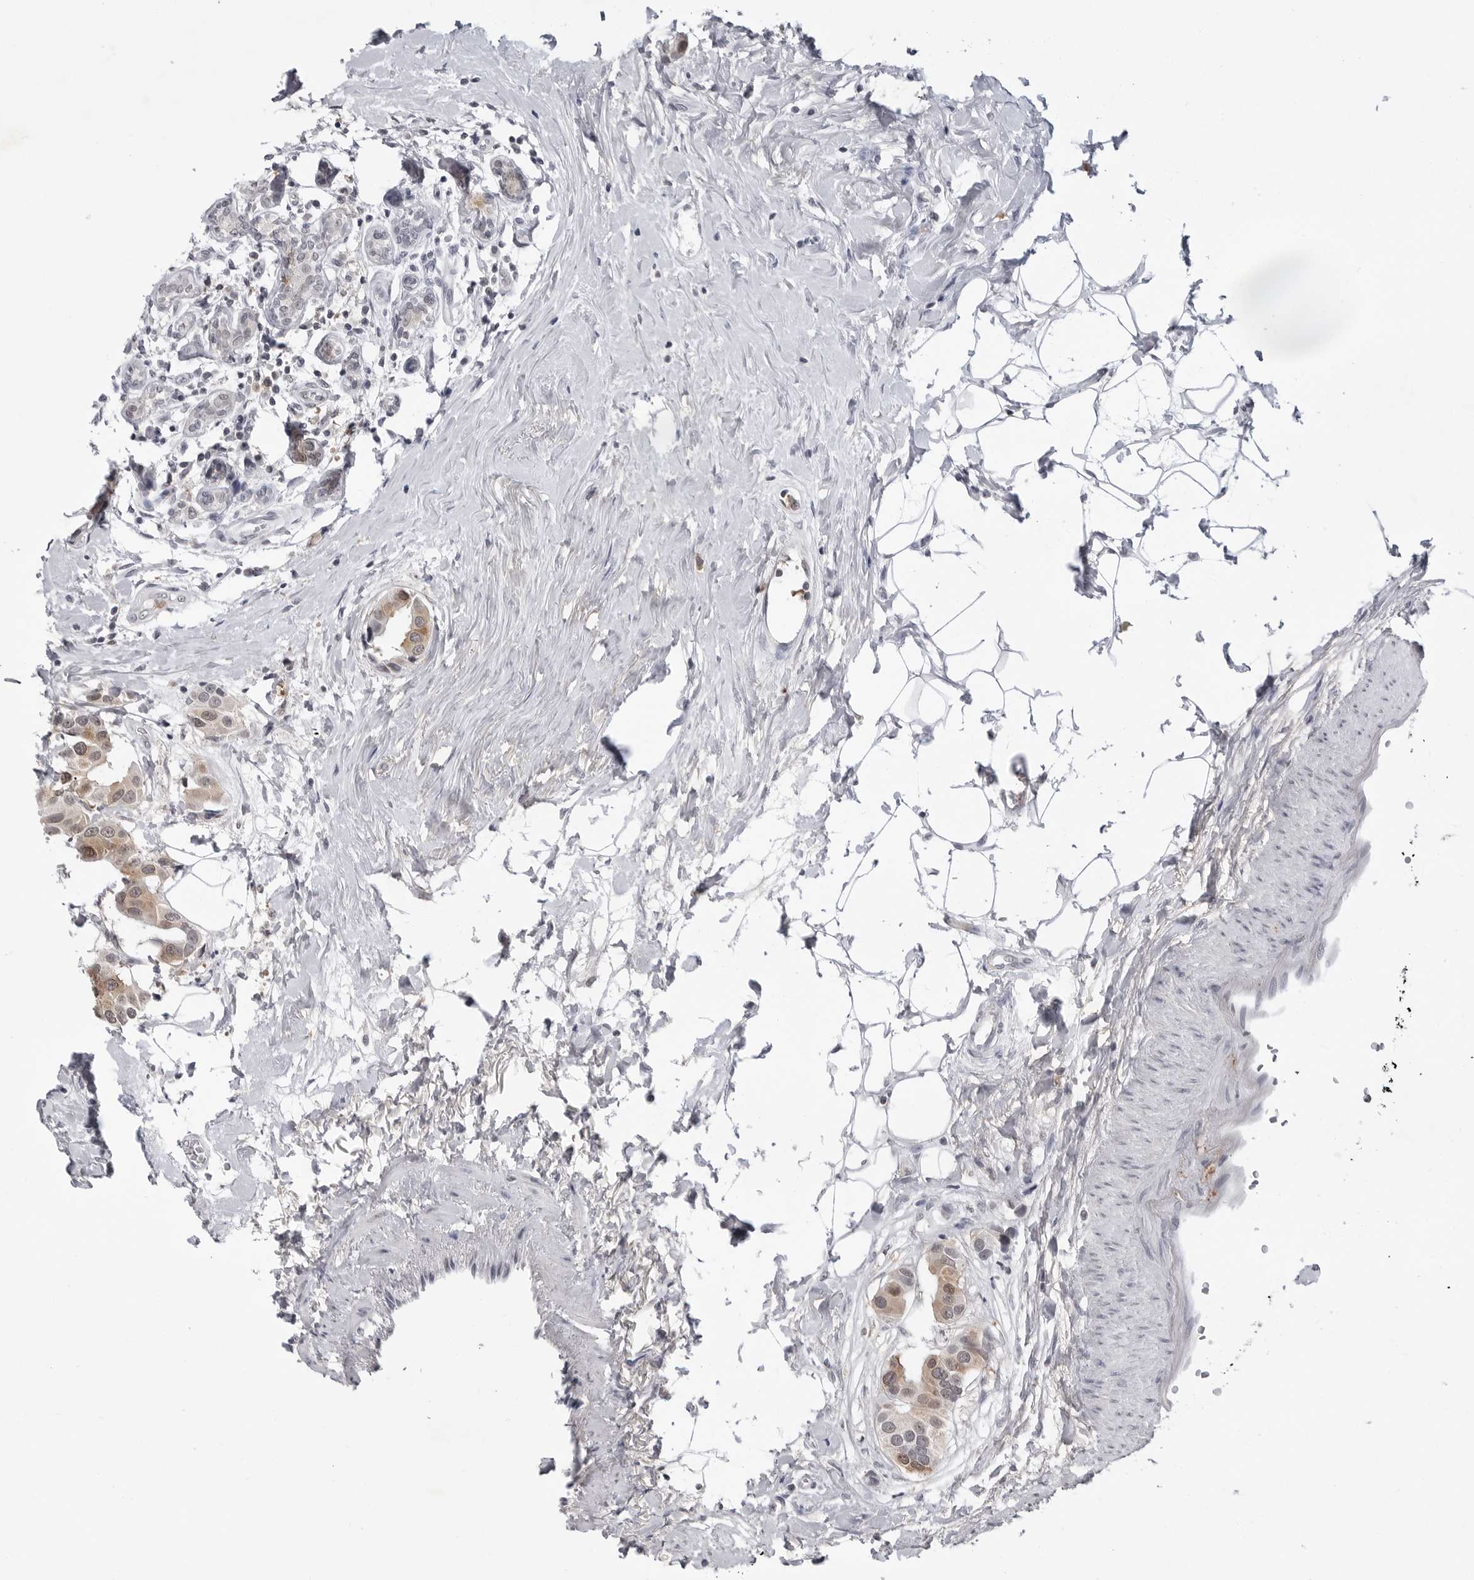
{"staining": {"intensity": "moderate", "quantity": ">75%", "location": "cytoplasmic/membranous"}, "tissue": "breast cancer", "cell_type": "Tumor cells", "image_type": "cancer", "snomed": [{"axis": "morphology", "description": "Normal tissue, NOS"}, {"axis": "morphology", "description": "Duct carcinoma"}, {"axis": "topography", "description": "Breast"}], "caption": "A brown stain labels moderate cytoplasmic/membranous staining of a protein in human breast cancer tumor cells.", "gene": "RRM1", "patient": {"sex": "female", "age": 39}}